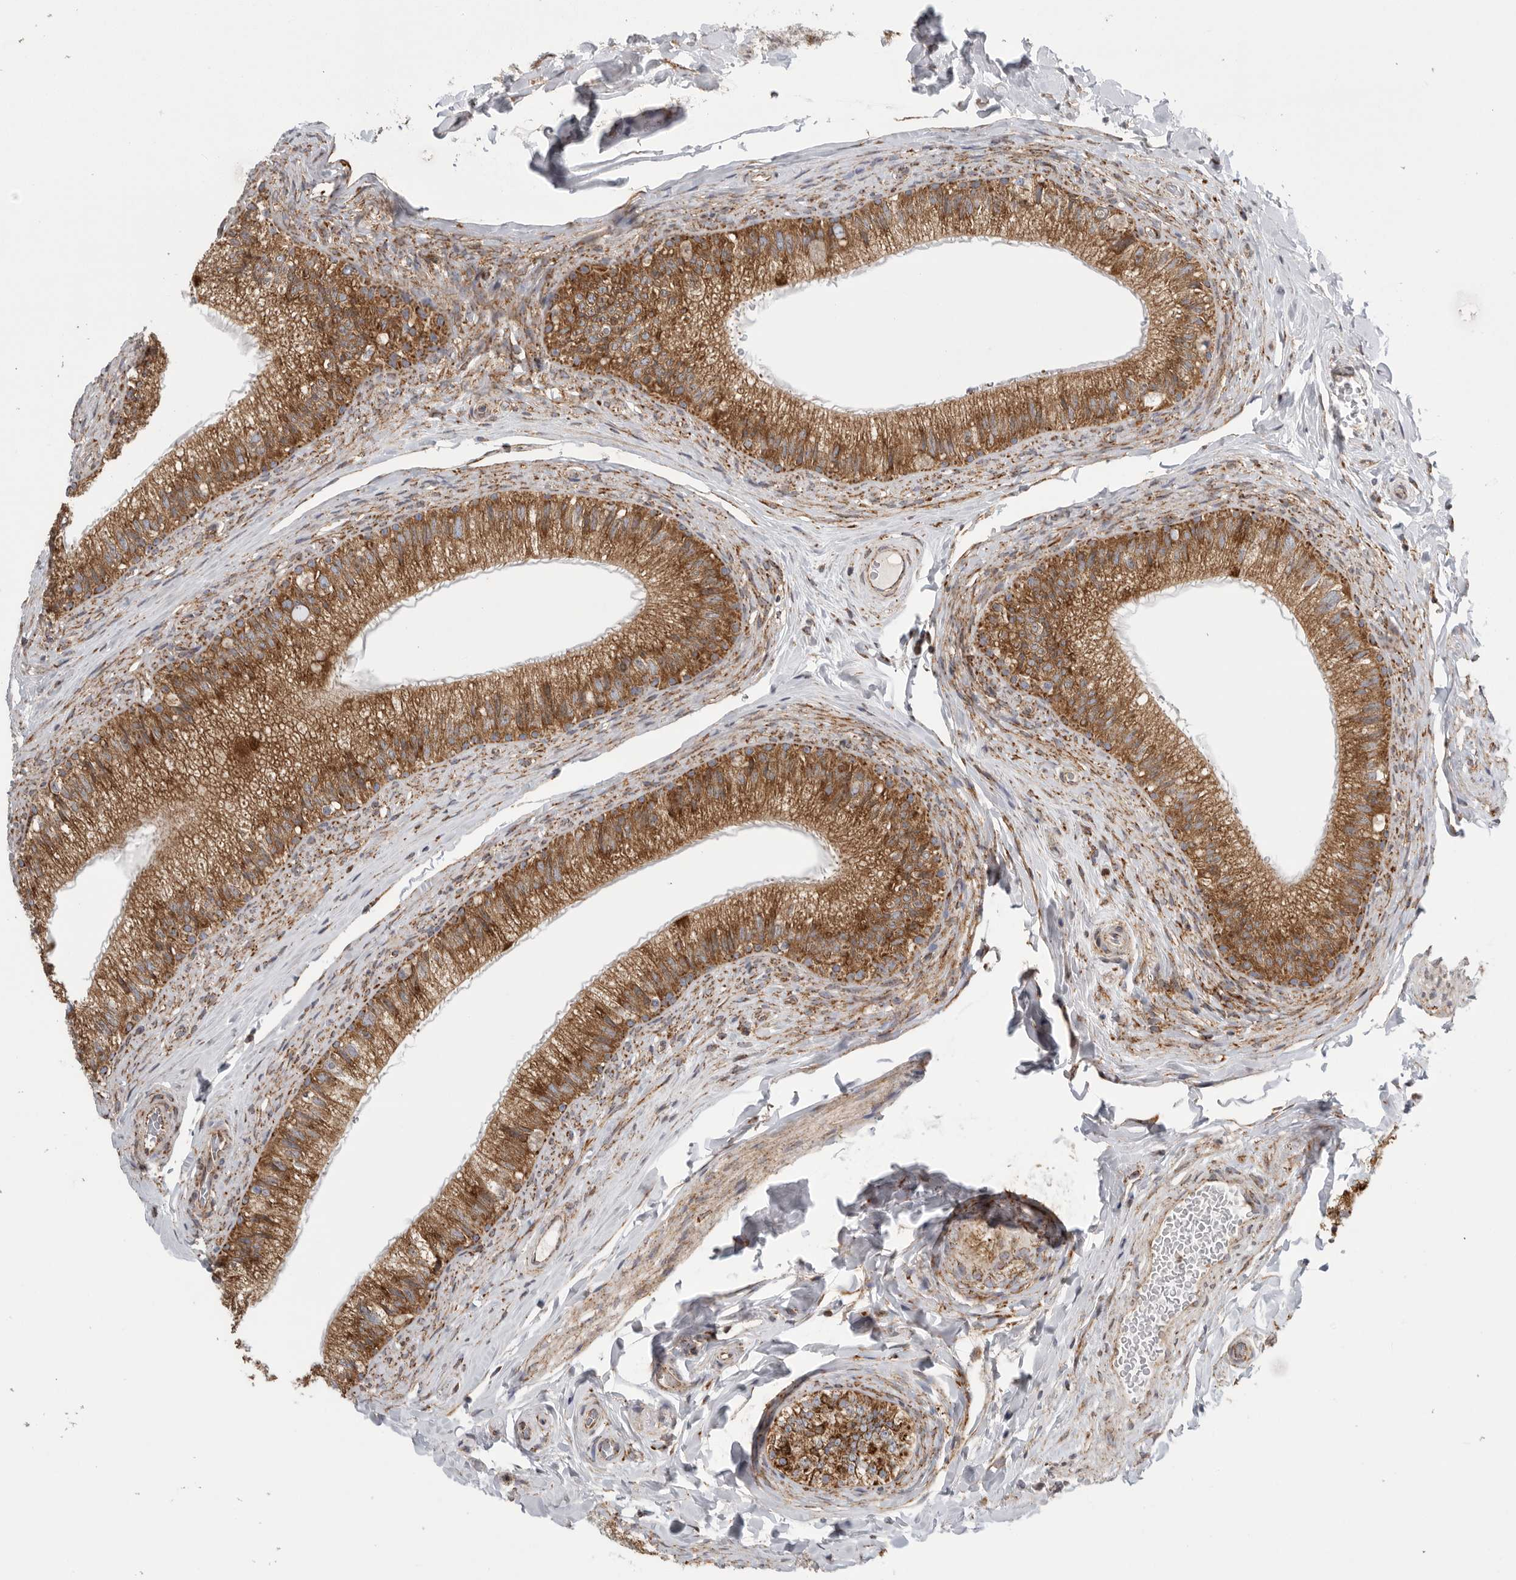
{"staining": {"intensity": "moderate", "quantity": ">75%", "location": "cytoplasmic/membranous"}, "tissue": "epididymis", "cell_type": "Glandular cells", "image_type": "normal", "snomed": [{"axis": "morphology", "description": "Normal tissue, NOS"}, {"axis": "topography", "description": "Epididymis"}], "caption": "Epididymis stained with immunohistochemistry (IHC) shows moderate cytoplasmic/membranous expression in approximately >75% of glandular cells. (DAB = brown stain, brightfield microscopy at high magnification).", "gene": "FKBP8", "patient": {"sex": "male", "age": 49}}